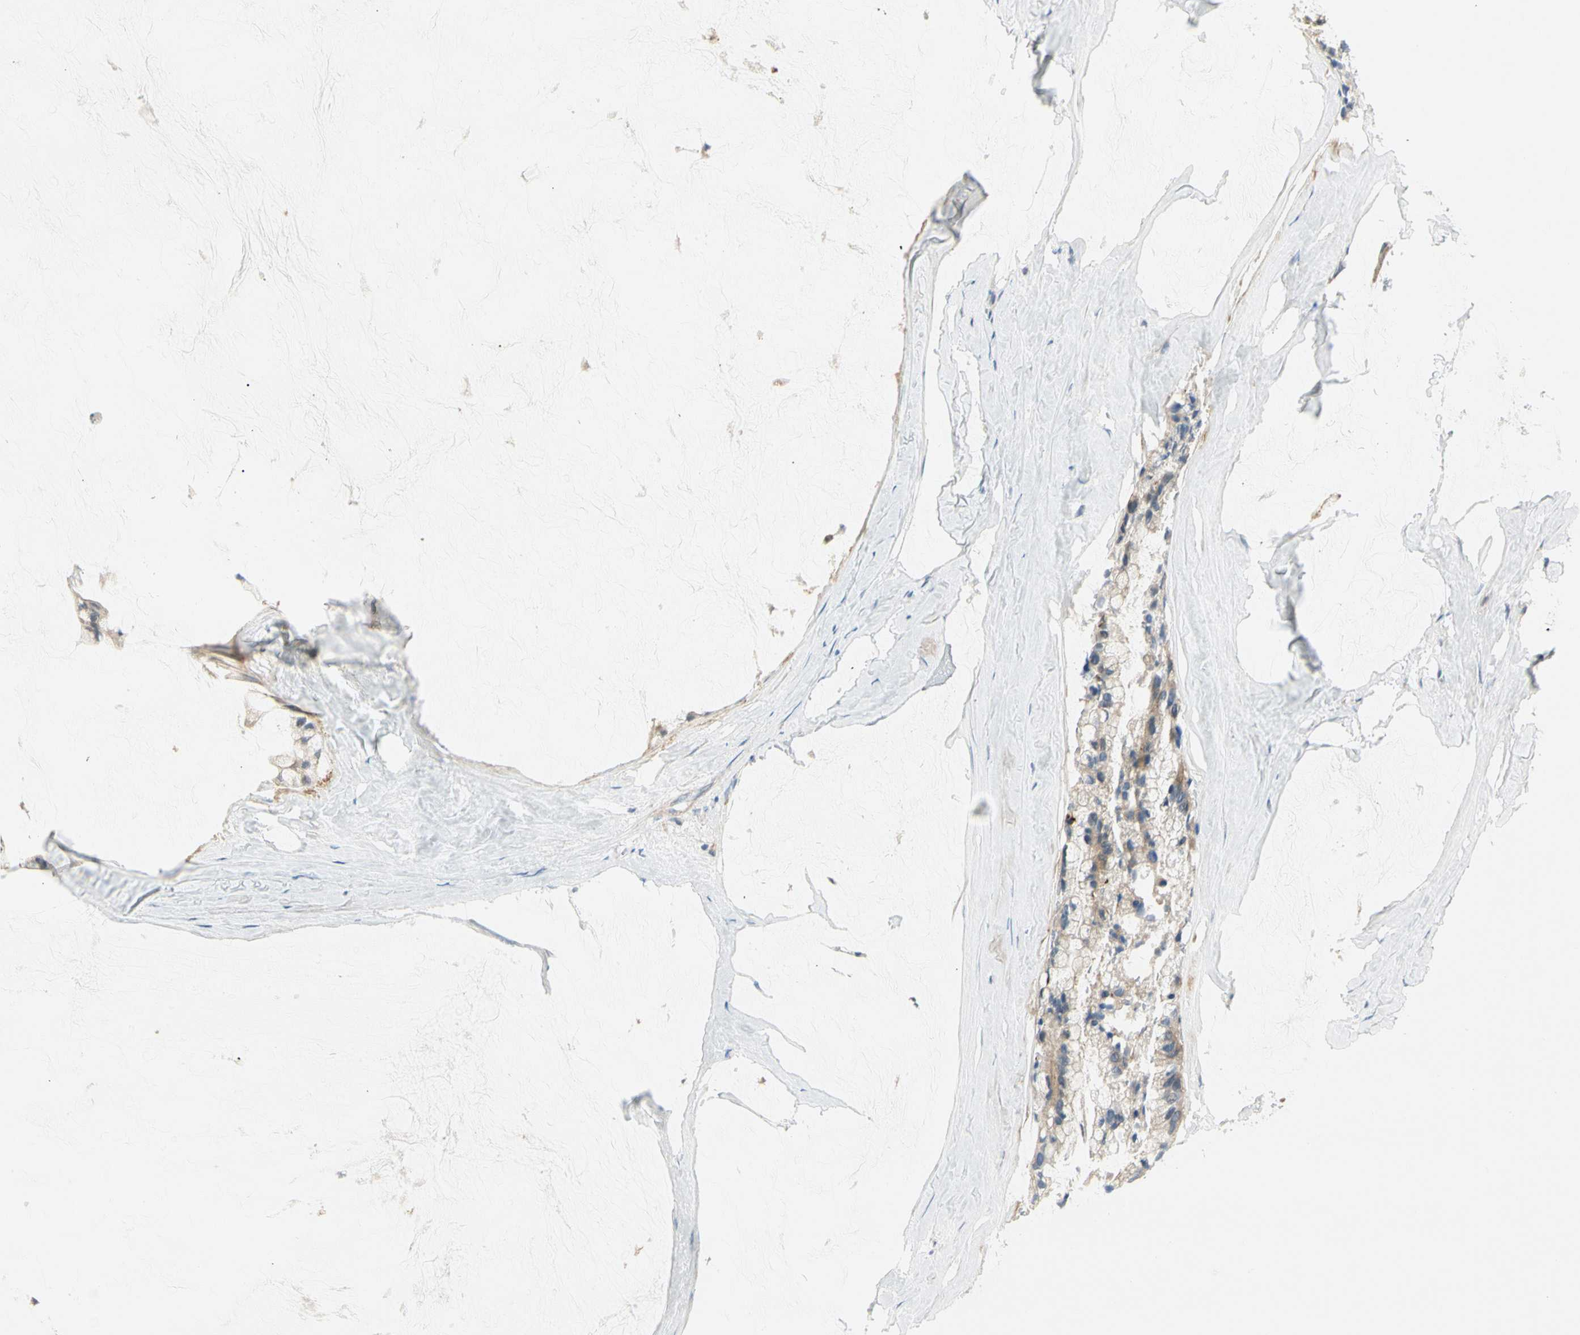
{"staining": {"intensity": "weak", "quantity": "25%-75%", "location": "cytoplasmic/membranous"}, "tissue": "ovarian cancer", "cell_type": "Tumor cells", "image_type": "cancer", "snomed": [{"axis": "morphology", "description": "Cystadenocarcinoma, mucinous, NOS"}, {"axis": "topography", "description": "Ovary"}], "caption": "Protein staining reveals weak cytoplasmic/membranous staining in about 25%-75% of tumor cells in ovarian cancer. Nuclei are stained in blue.", "gene": "ADGRA3", "patient": {"sex": "female", "age": 39}}